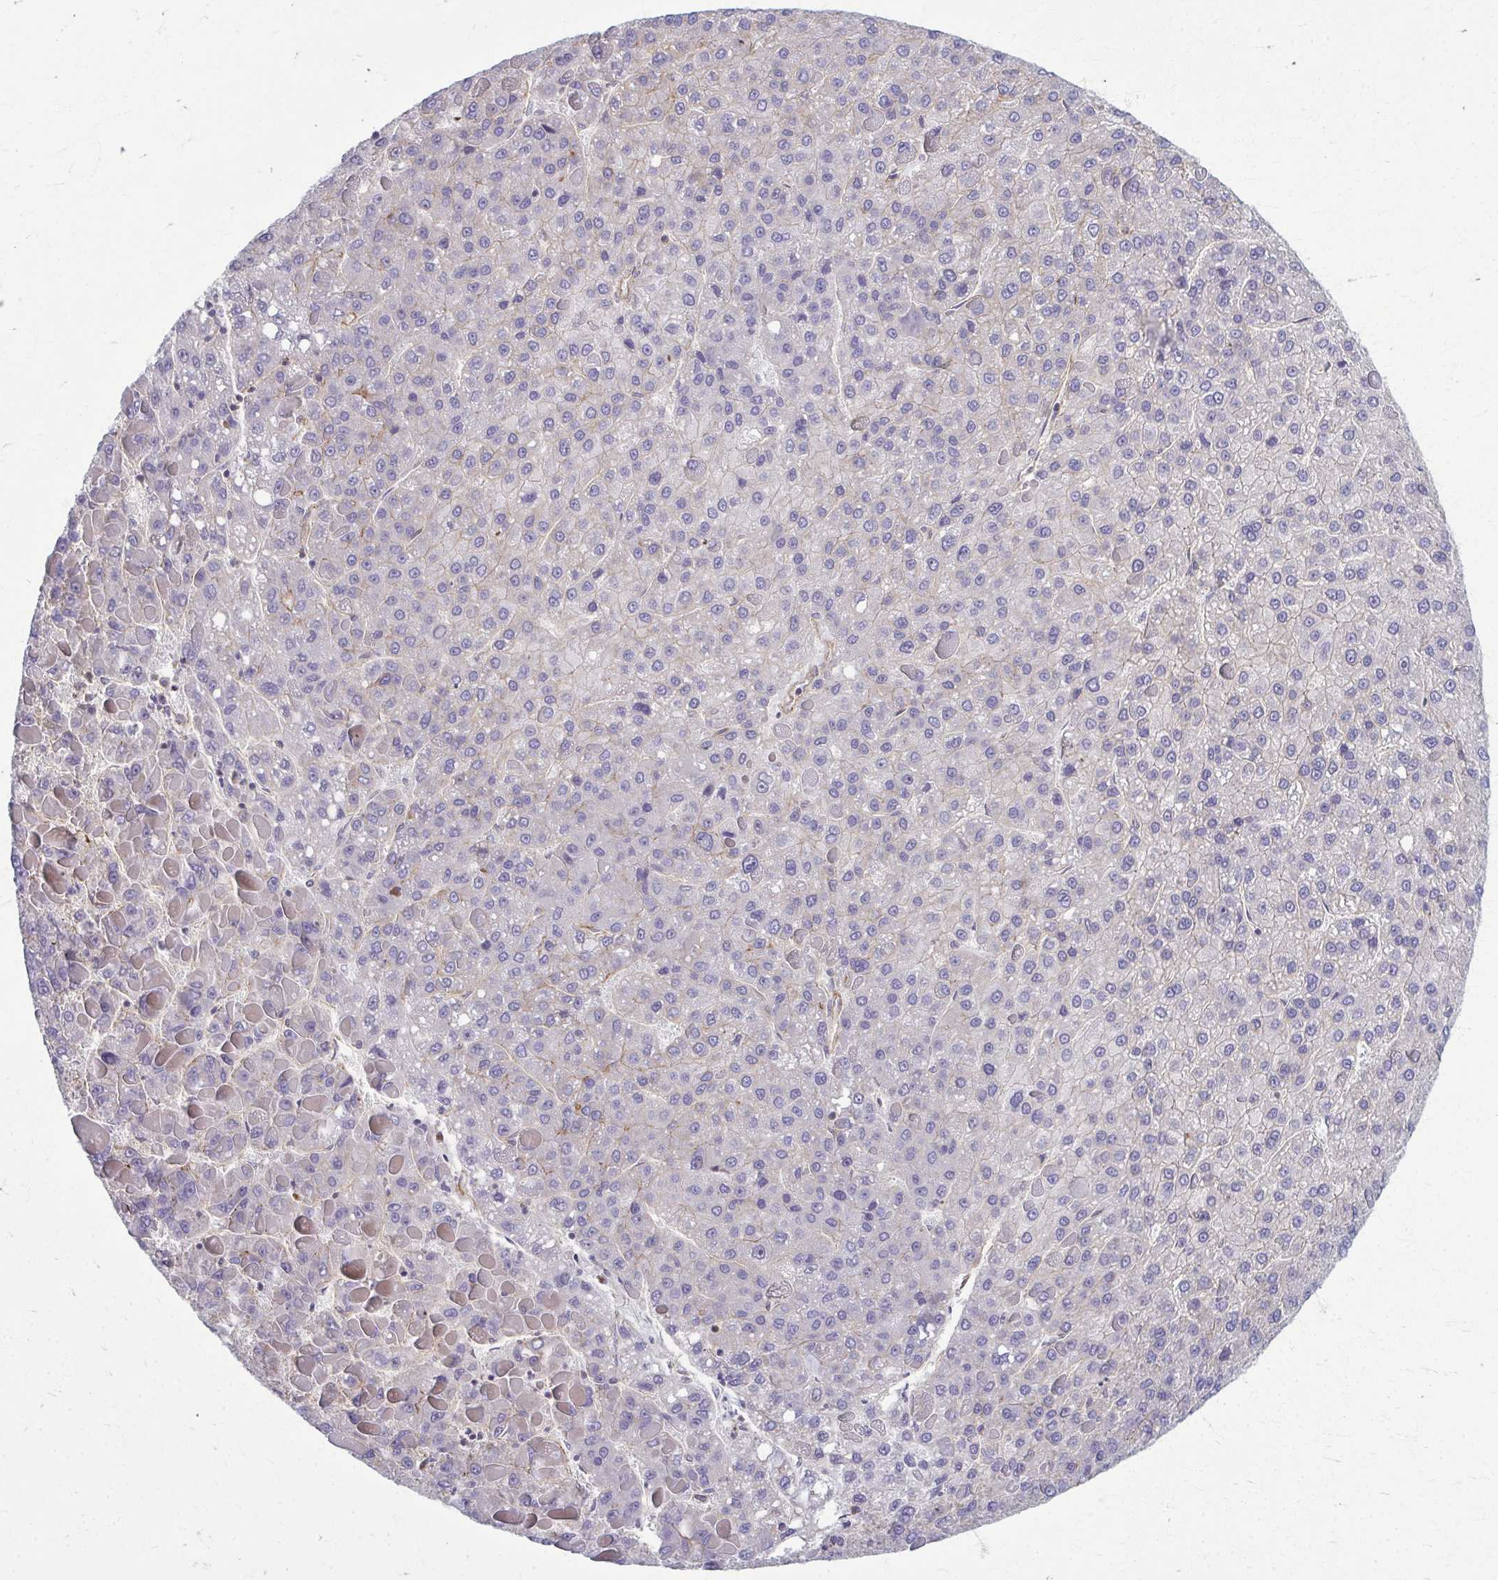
{"staining": {"intensity": "negative", "quantity": "none", "location": "none"}, "tissue": "liver cancer", "cell_type": "Tumor cells", "image_type": "cancer", "snomed": [{"axis": "morphology", "description": "Carcinoma, Hepatocellular, NOS"}, {"axis": "topography", "description": "Liver"}], "caption": "Protein analysis of hepatocellular carcinoma (liver) shows no significant expression in tumor cells.", "gene": "EID2B", "patient": {"sex": "female", "age": 82}}